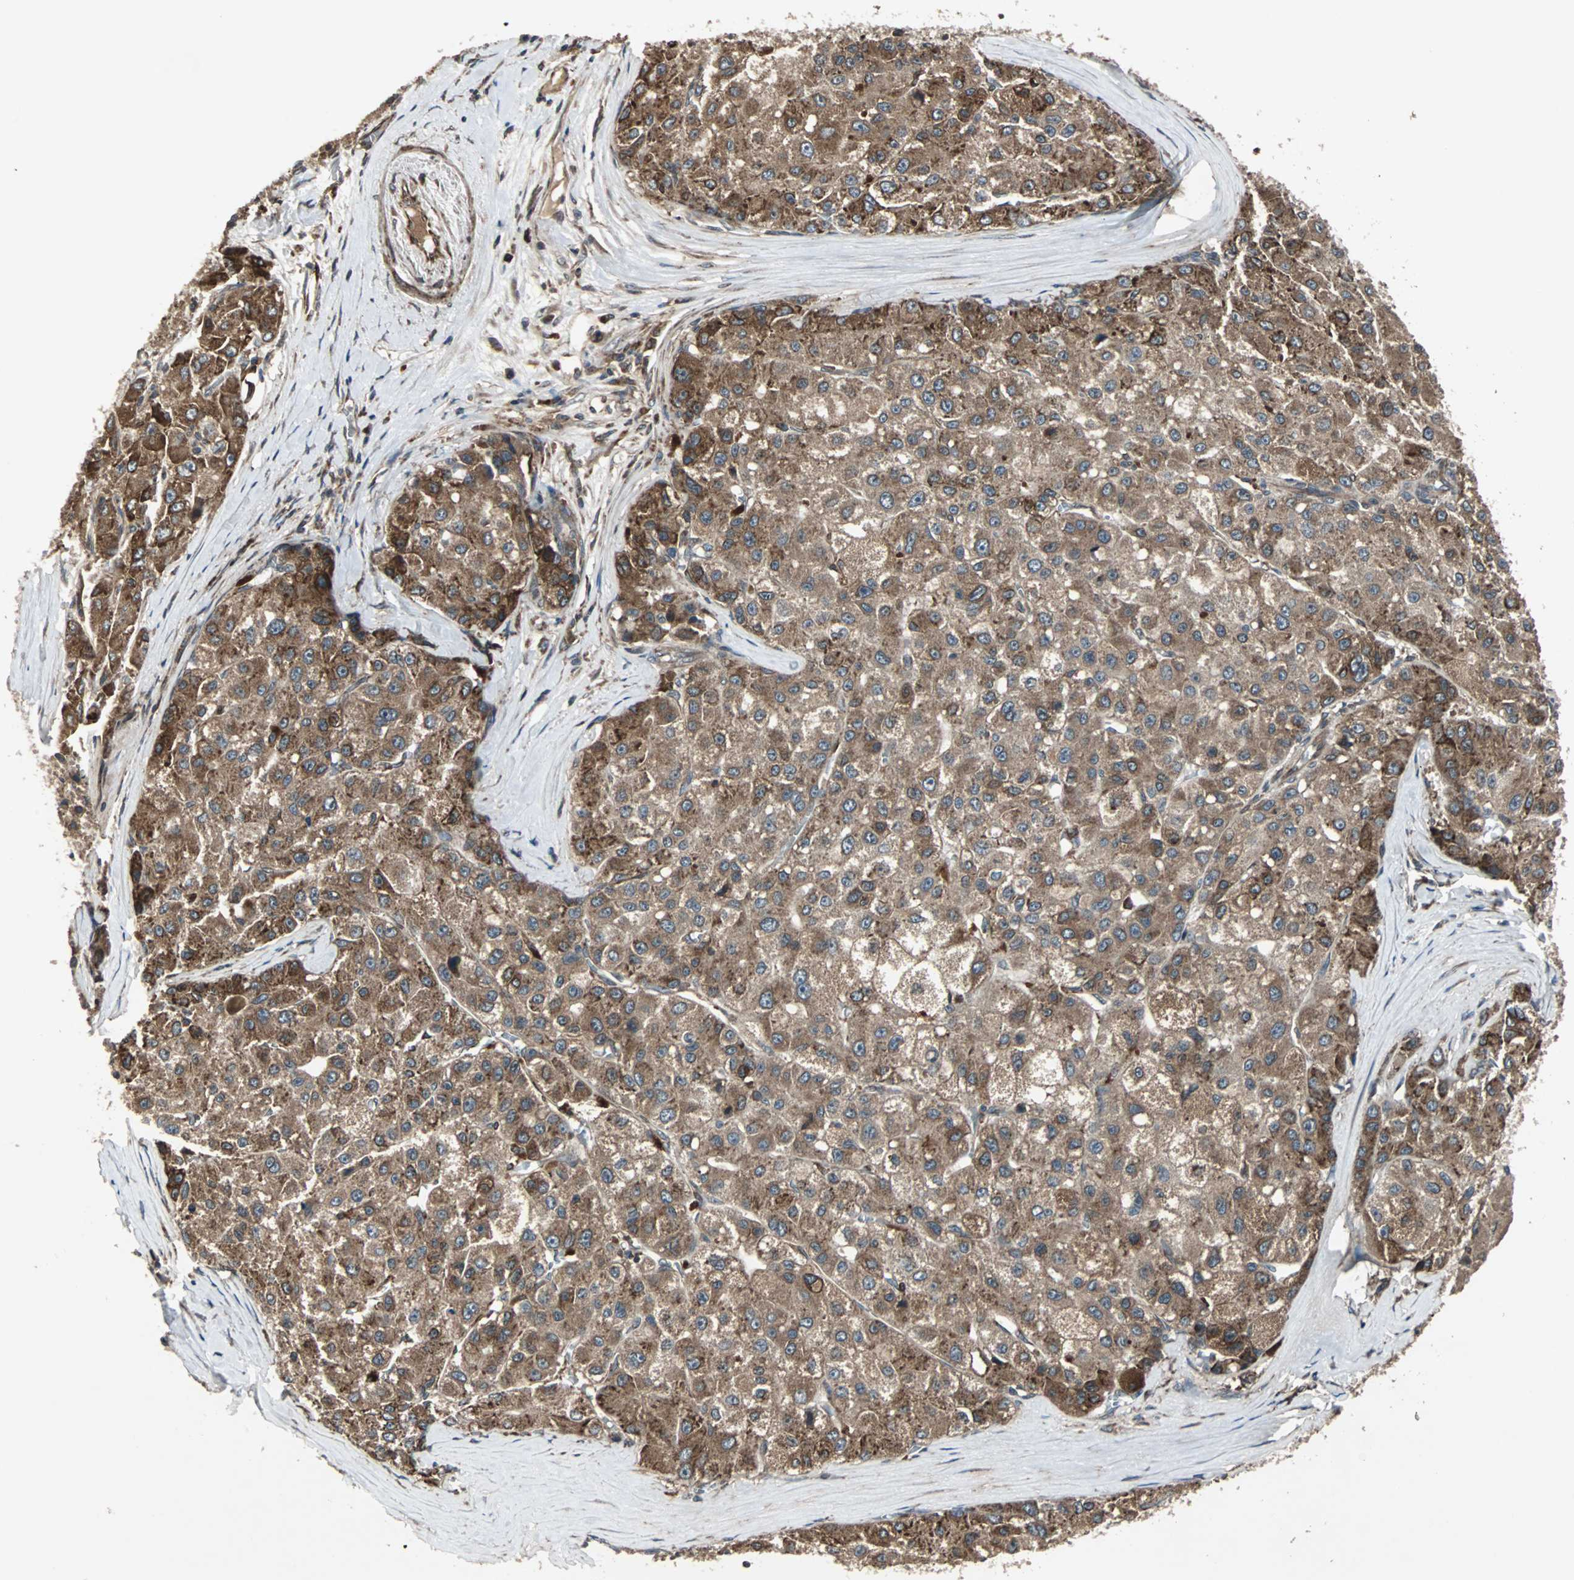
{"staining": {"intensity": "moderate", "quantity": ">75%", "location": "cytoplasmic/membranous"}, "tissue": "liver cancer", "cell_type": "Tumor cells", "image_type": "cancer", "snomed": [{"axis": "morphology", "description": "Carcinoma, Hepatocellular, NOS"}, {"axis": "topography", "description": "Liver"}], "caption": "This photomicrograph demonstrates liver cancer stained with immunohistochemistry (IHC) to label a protein in brown. The cytoplasmic/membranous of tumor cells show moderate positivity for the protein. Nuclei are counter-stained blue.", "gene": "RAB7A", "patient": {"sex": "male", "age": 80}}